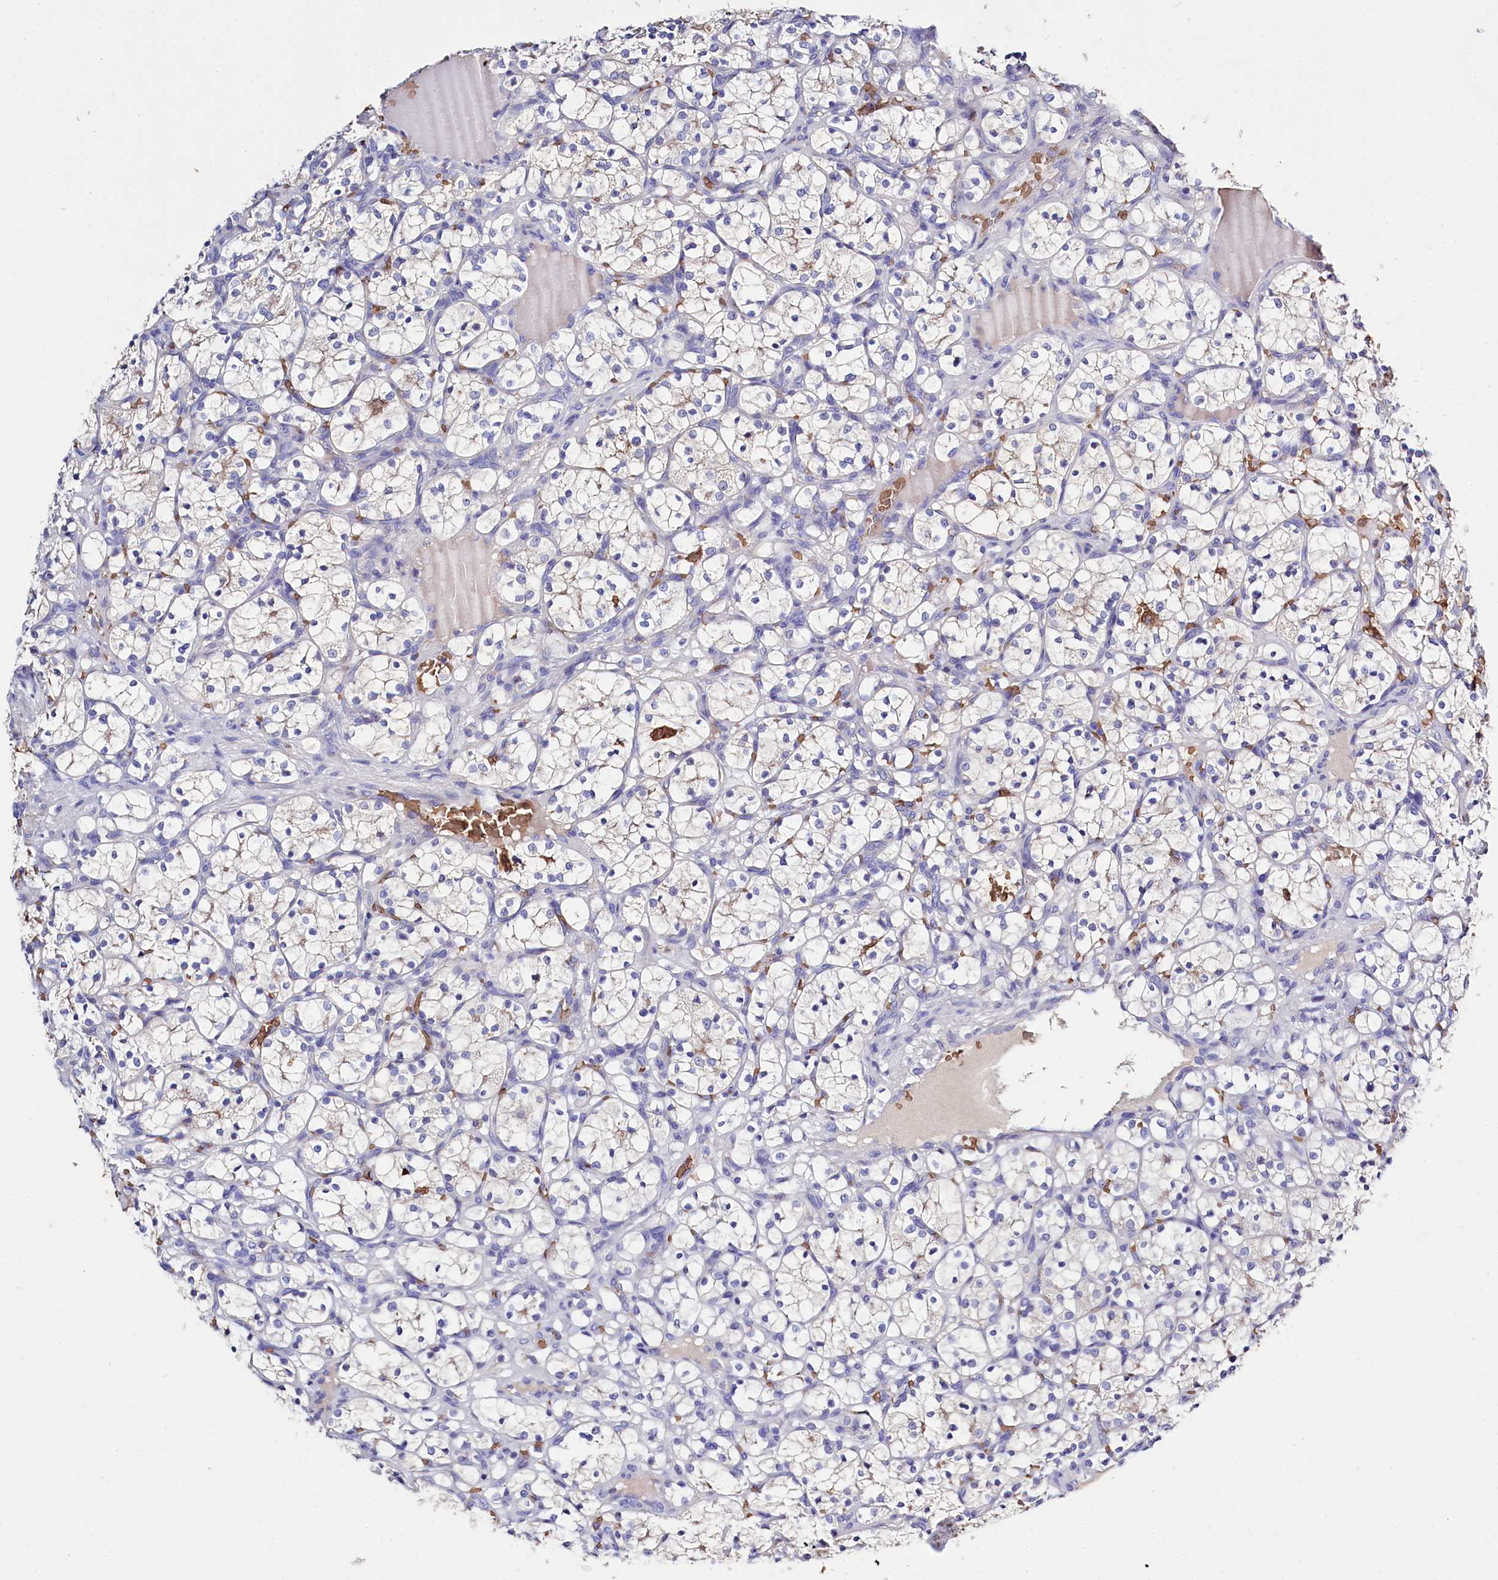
{"staining": {"intensity": "negative", "quantity": "none", "location": "none"}, "tissue": "renal cancer", "cell_type": "Tumor cells", "image_type": "cancer", "snomed": [{"axis": "morphology", "description": "Adenocarcinoma, NOS"}, {"axis": "topography", "description": "Kidney"}], "caption": "Immunohistochemistry of renal adenocarcinoma shows no expression in tumor cells. The staining was performed using DAB to visualize the protein expression in brown, while the nuclei were stained in blue with hematoxylin (Magnification: 20x).", "gene": "RPUSD3", "patient": {"sex": "female", "age": 69}}